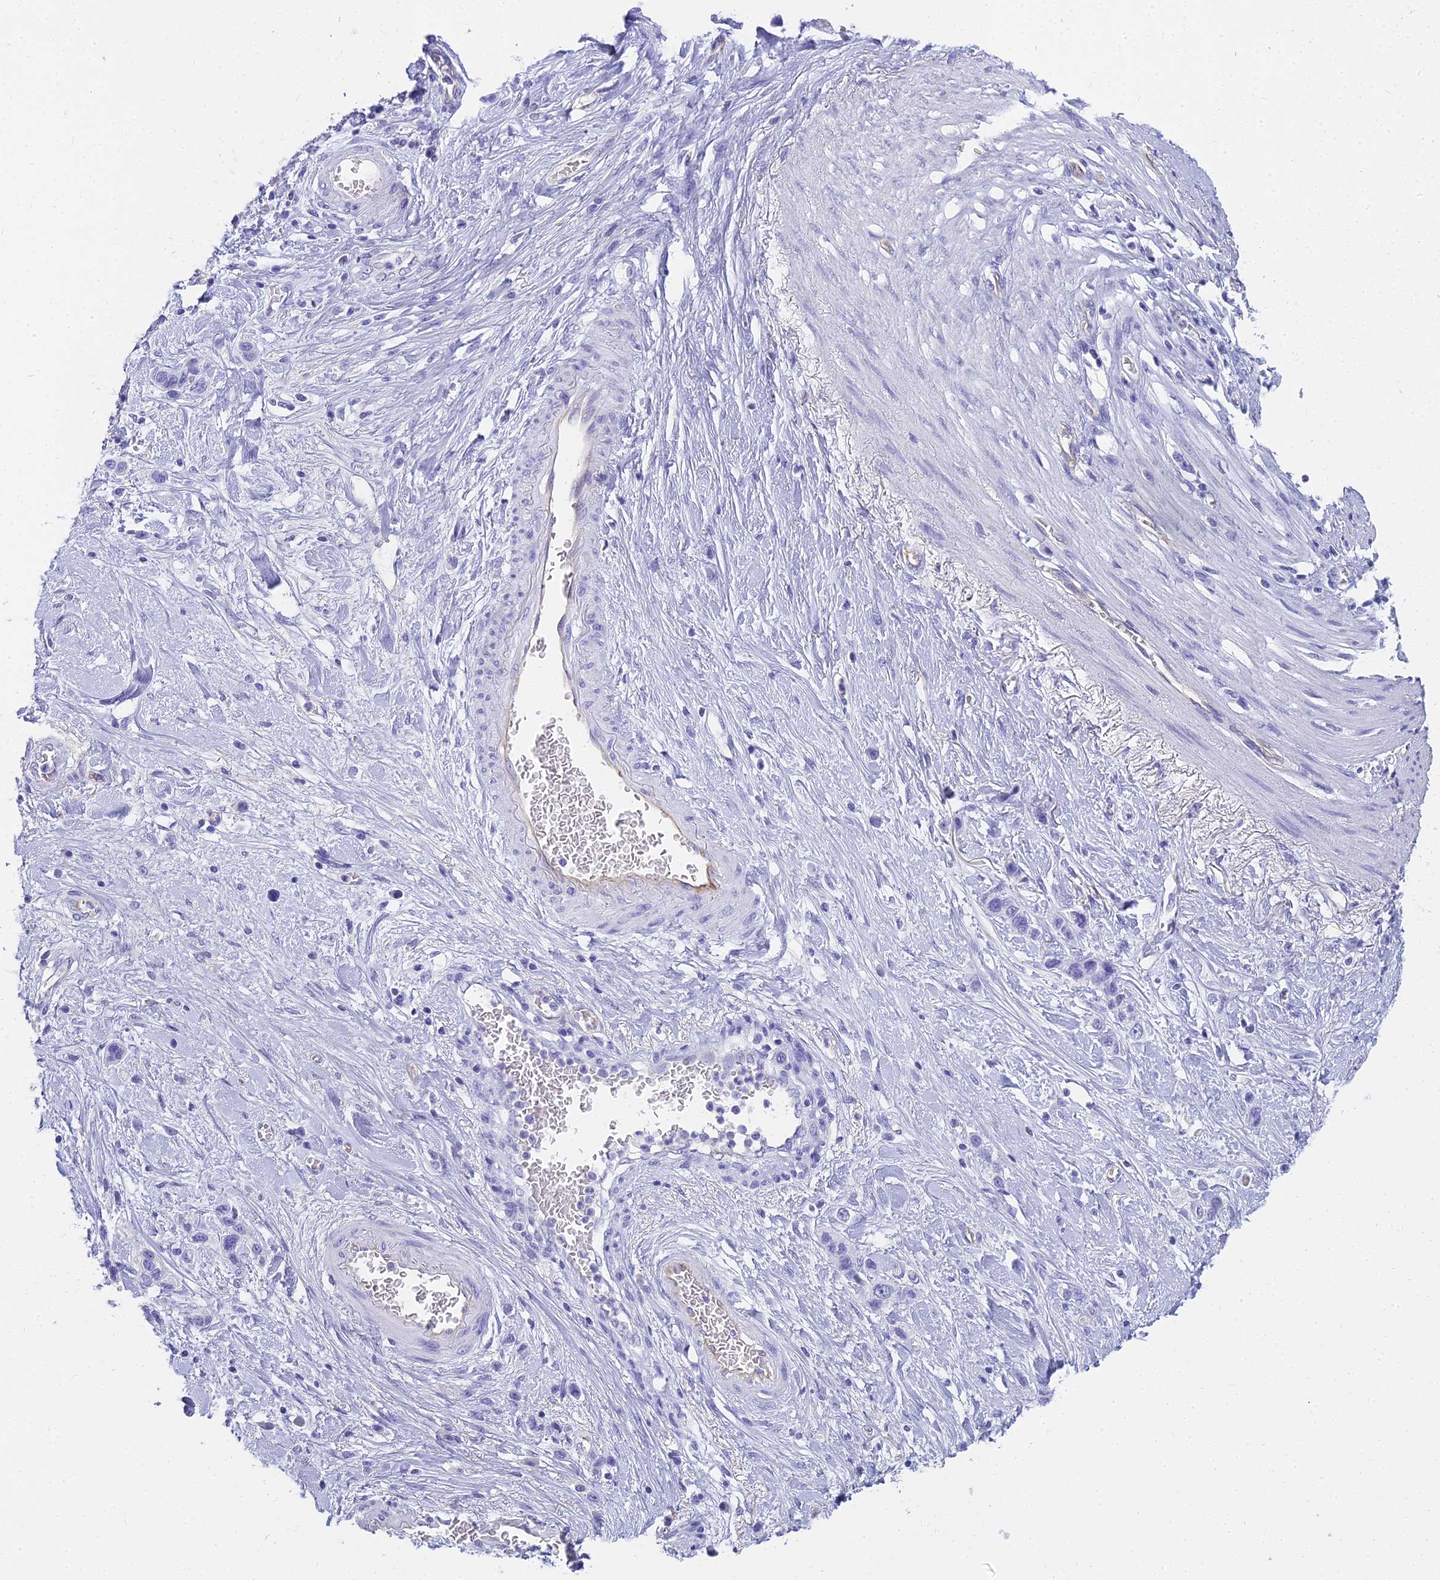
{"staining": {"intensity": "negative", "quantity": "none", "location": "none"}, "tissue": "stomach cancer", "cell_type": "Tumor cells", "image_type": "cancer", "snomed": [{"axis": "morphology", "description": "Adenocarcinoma, NOS"}, {"axis": "morphology", "description": "Adenocarcinoma, High grade"}, {"axis": "topography", "description": "Stomach, upper"}, {"axis": "topography", "description": "Stomach, lower"}], "caption": "High power microscopy micrograph of an immunohistochemistry histopathology image of adenocarcinoma (high-grade) (stomach), revealing no significant positivity in tumor cells.", "gene": "NINJ1", "patient": {"sex": "female", "age": 65}}